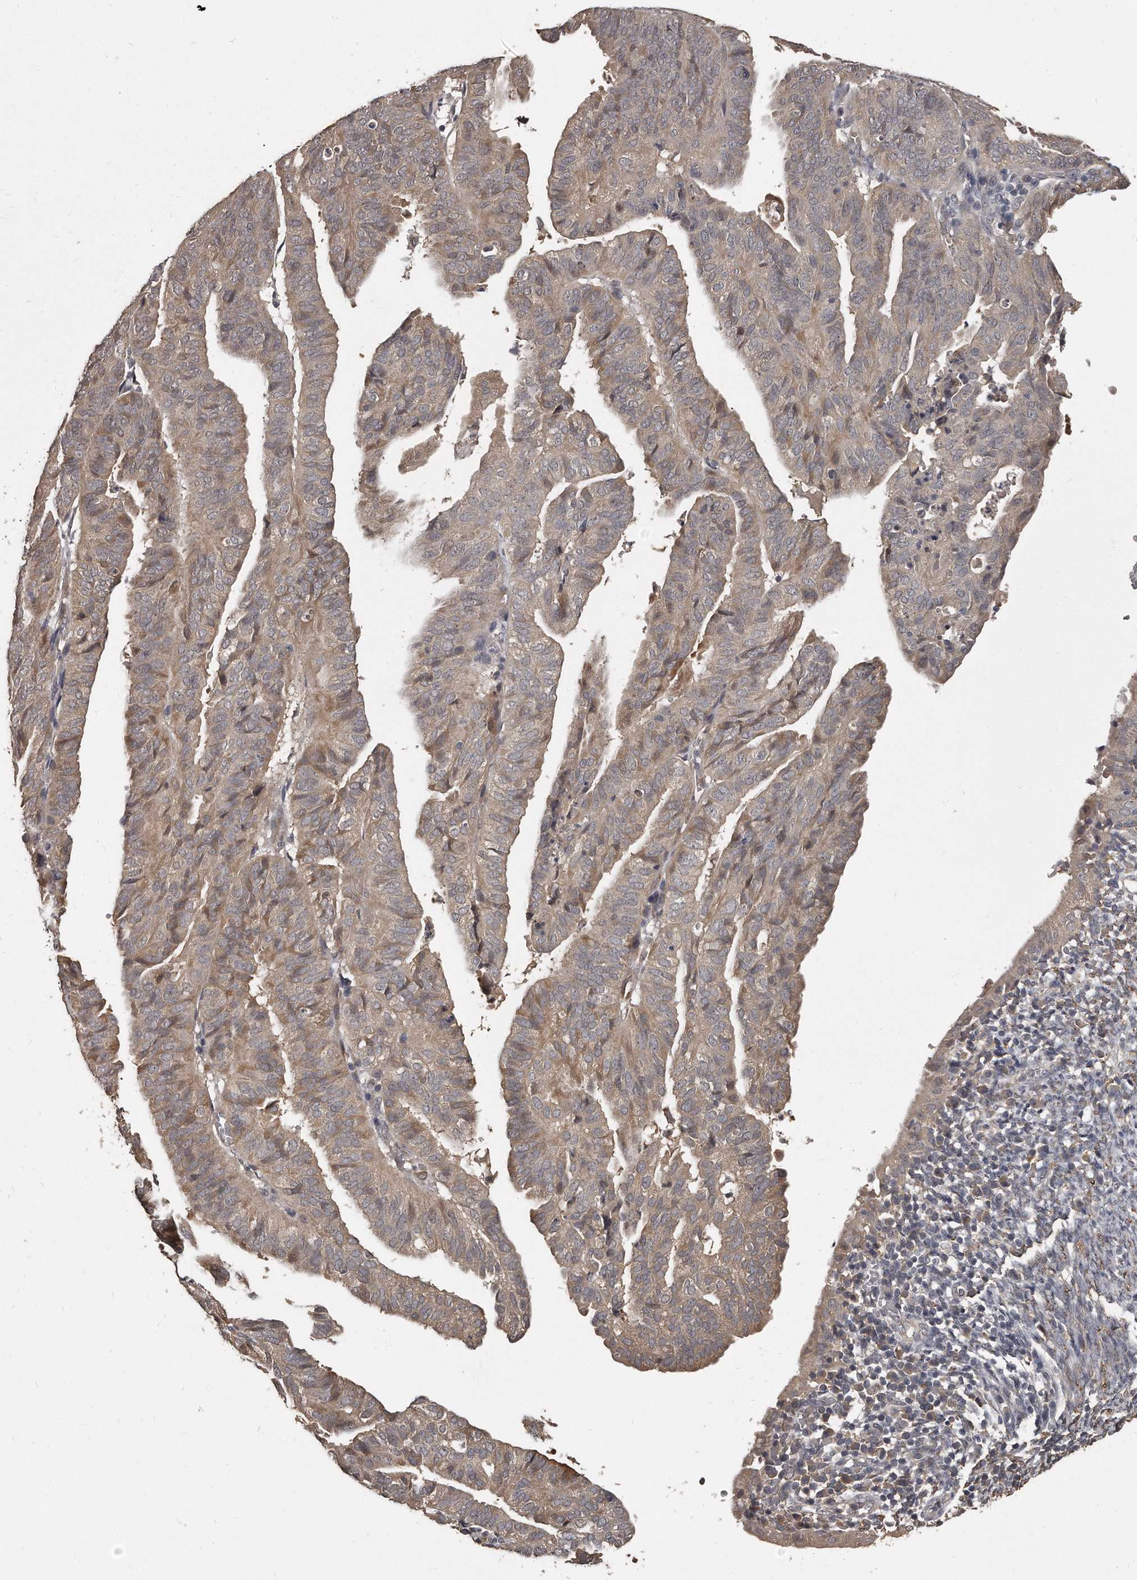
{"staining": {"intensity": "weak", "quantity": "25%-75%", "location": "cytoplasmic/membranous"}, "tissue": "endometrial cancer", "cell_type": "Tumor cells", "image_type": "cancer", "snomed": [{"axis": "morphology", "description": "Adenocarcinoma, NOS"}, {"axis": "topography", "description": "Uterus"}], "caption": "A brown stain labels weak cytoplasmic/membranous staining of a protein in human endometrial adenocarcinoma tumor cells.", "gene": "GRB10", "patient": {"sex": "female", "age": 77}}